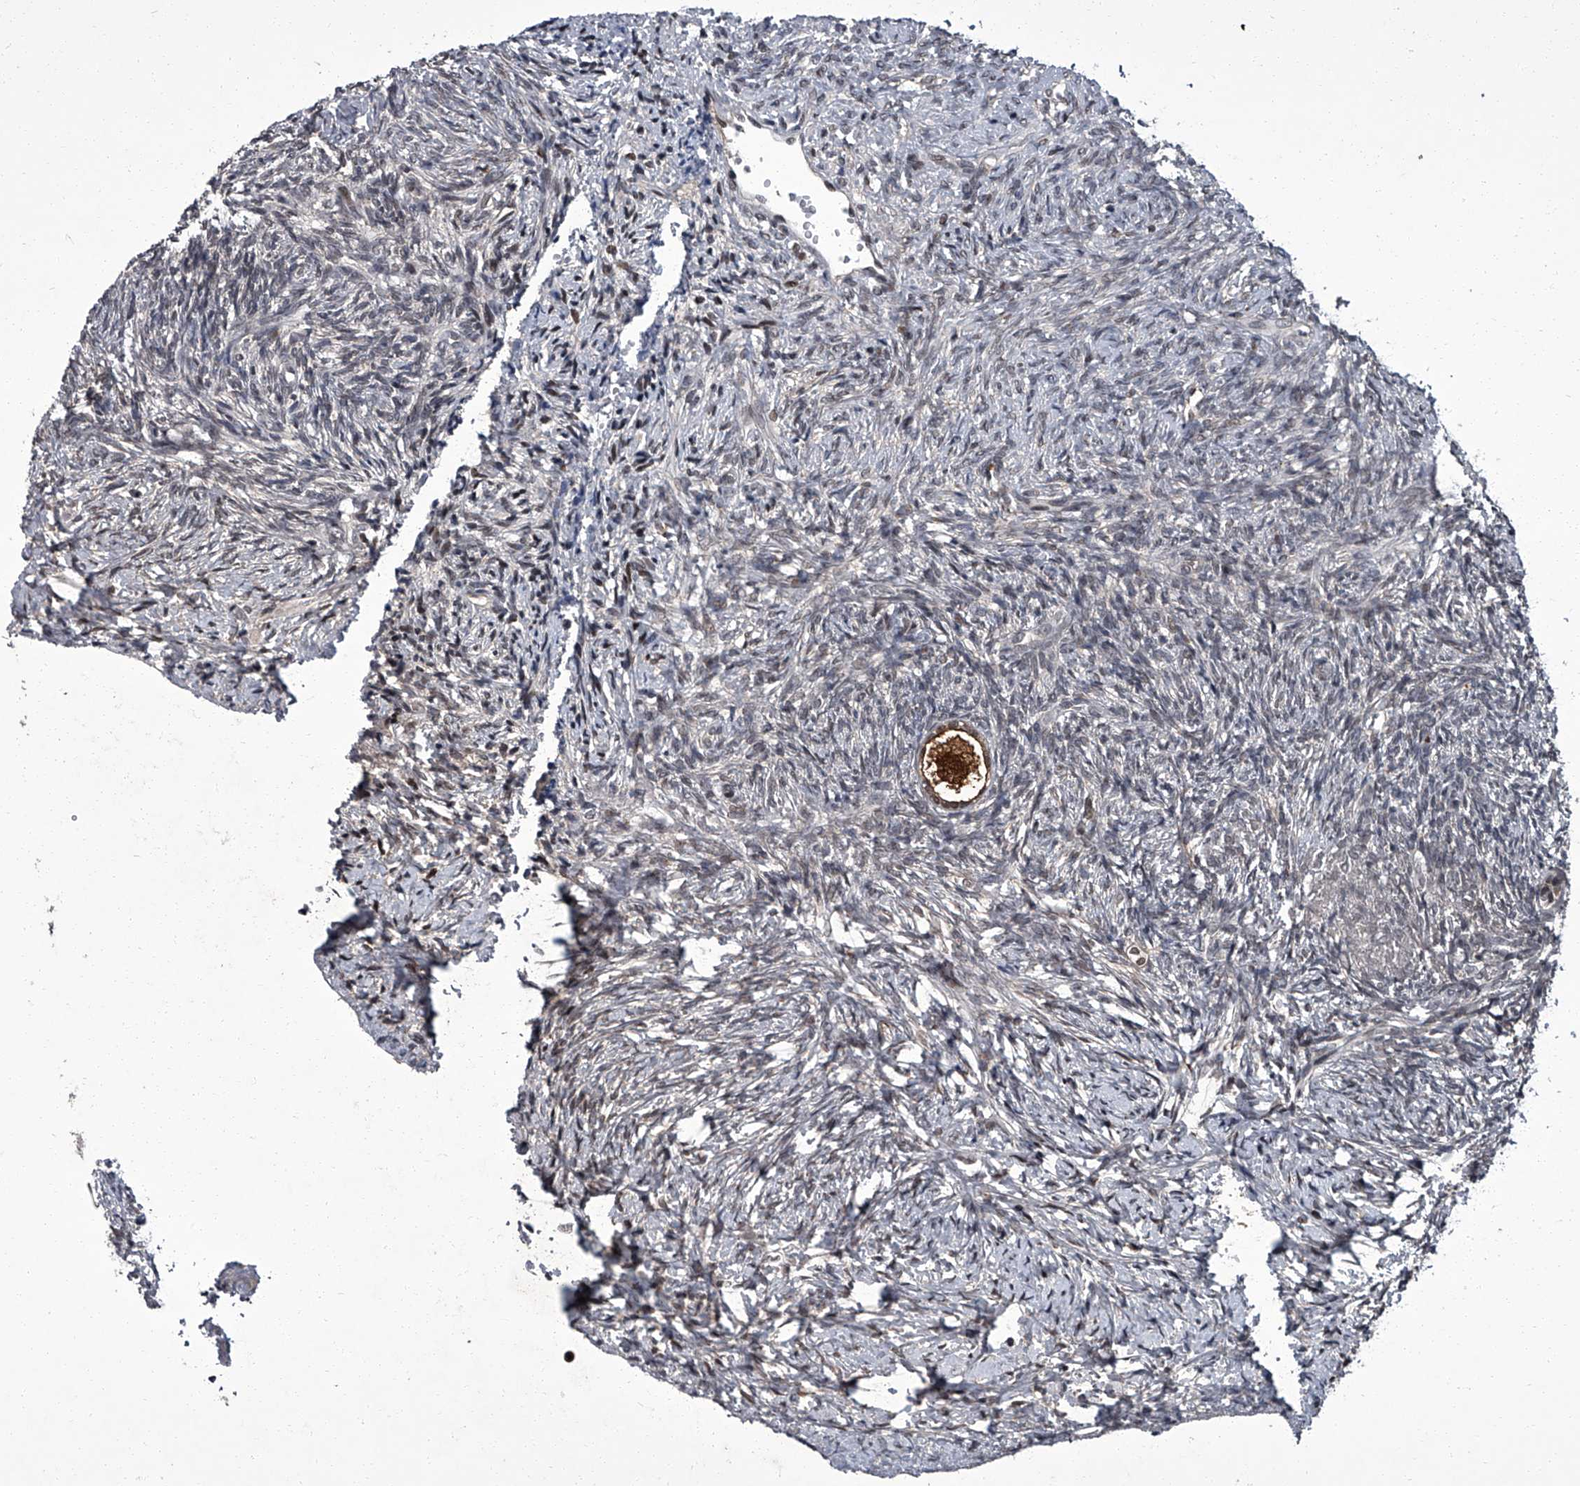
{"staining": {"intensity": "moderate", "quantity": "25%-75%", "location": "cytoplasmic/membranous,nuclear"}, "tissue": "ovary", "cell_type": "Follicle cells", "image_type": "normal", "snomed": [{"axis": "morphology", "description": "Normal tissue, NOS"}, {"axis": "topography", "description": "Ovary"}], "caption": "A medium amount of moderate cytoplasmic/membranous,nuclear positivity is identified in about 25%-75% of follicle cells in normal ovary.", "gene": "ZNF518B", "patient": {"sex": "female", "age": 41}}